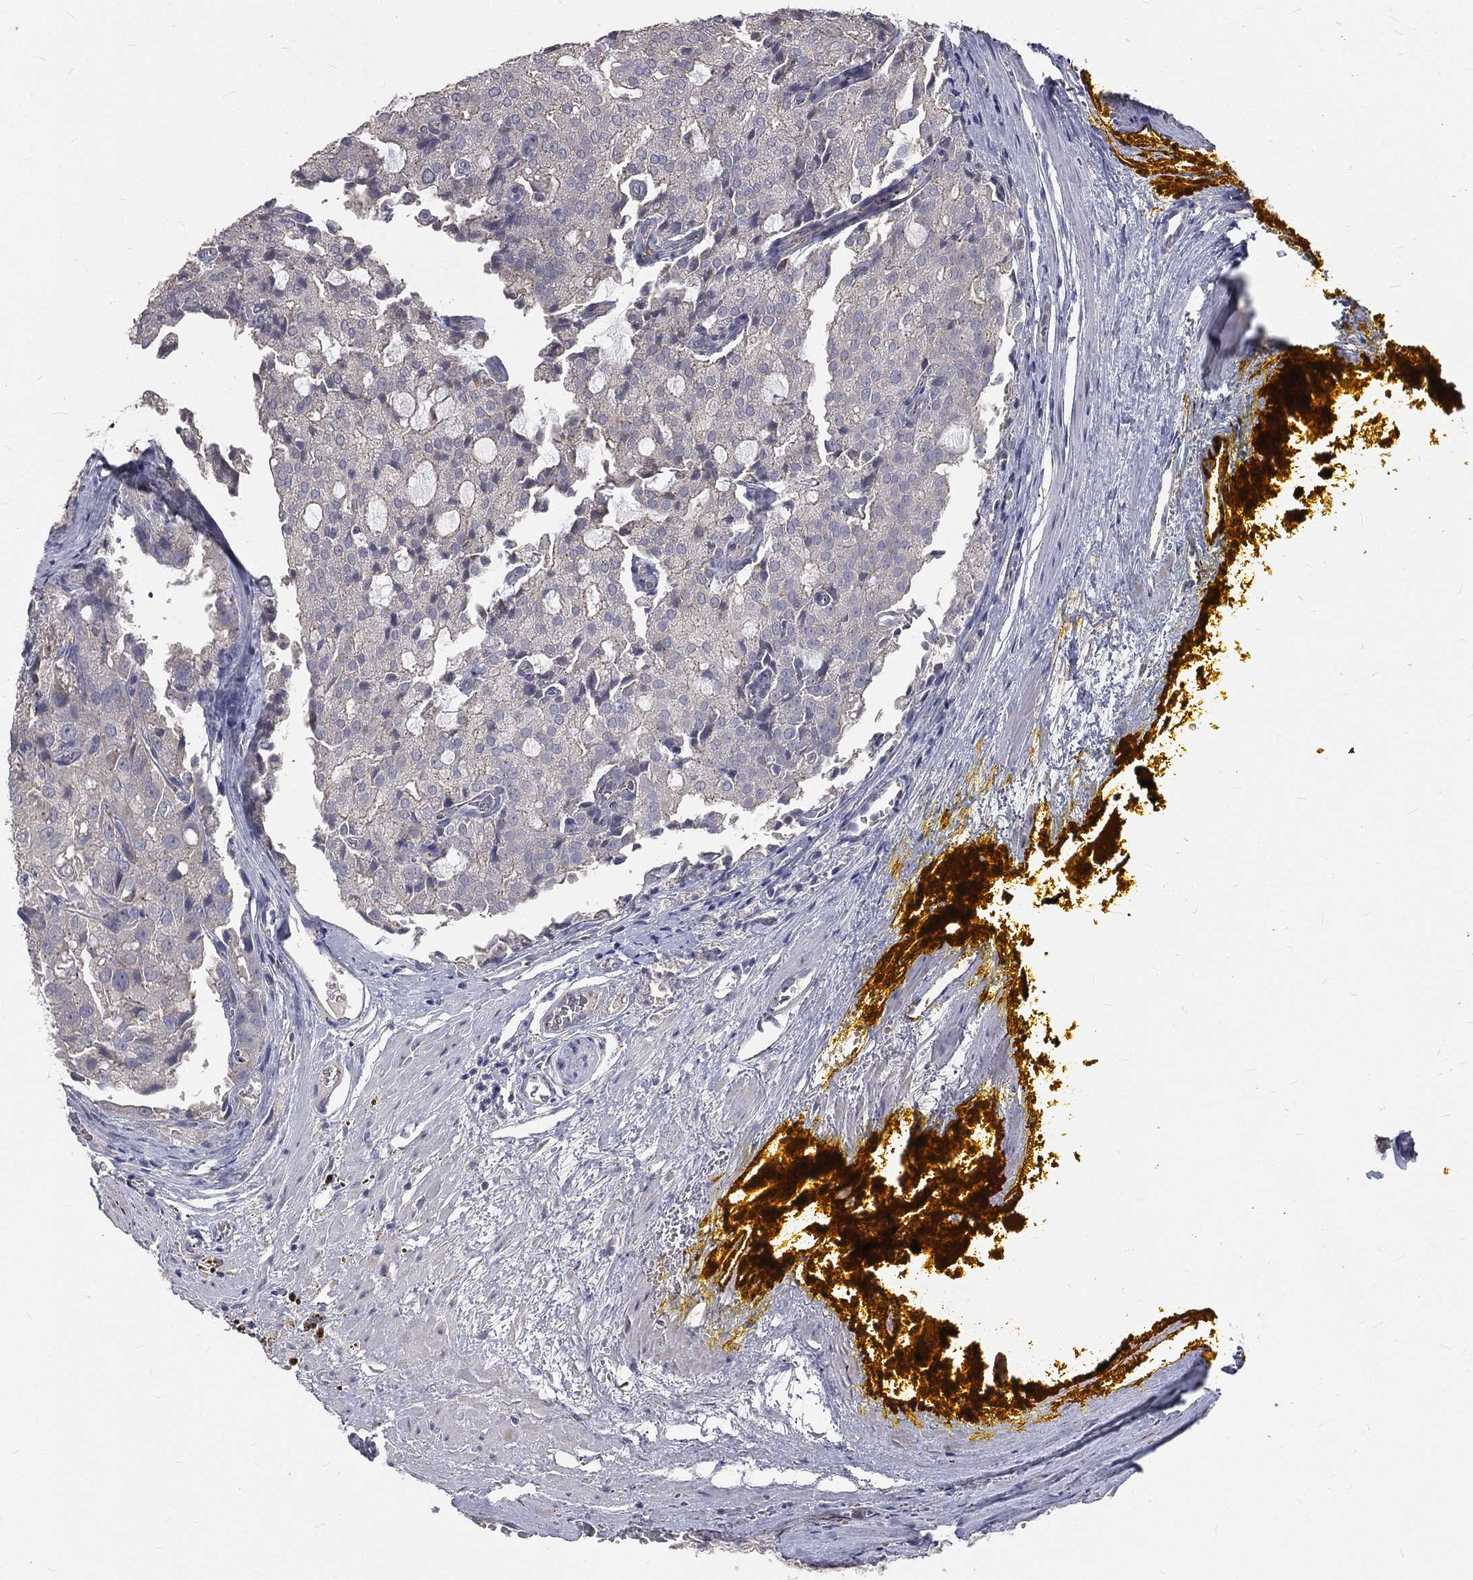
{"staining": {"intensity": "negative", "quantity": "none", "location": "none"}, "tissue": "prostate cancer", "cell_type": "Tumor cells", "image_type": "cancer", "snomed": [{"axis": "morphology", "description": "Adenocarcinoma, NOS"}, {"axis": "topography", "description": "Prostate and seminal vesicle, NOS"}, {"axis": "topography", "description": "Prostate"}], "caption": "IHC of prostate cancer (adenocarcinoma) reveals no staining in tumor cells.", "gene": "CROCC", "patient": {"sex": "male", "age": 67}}